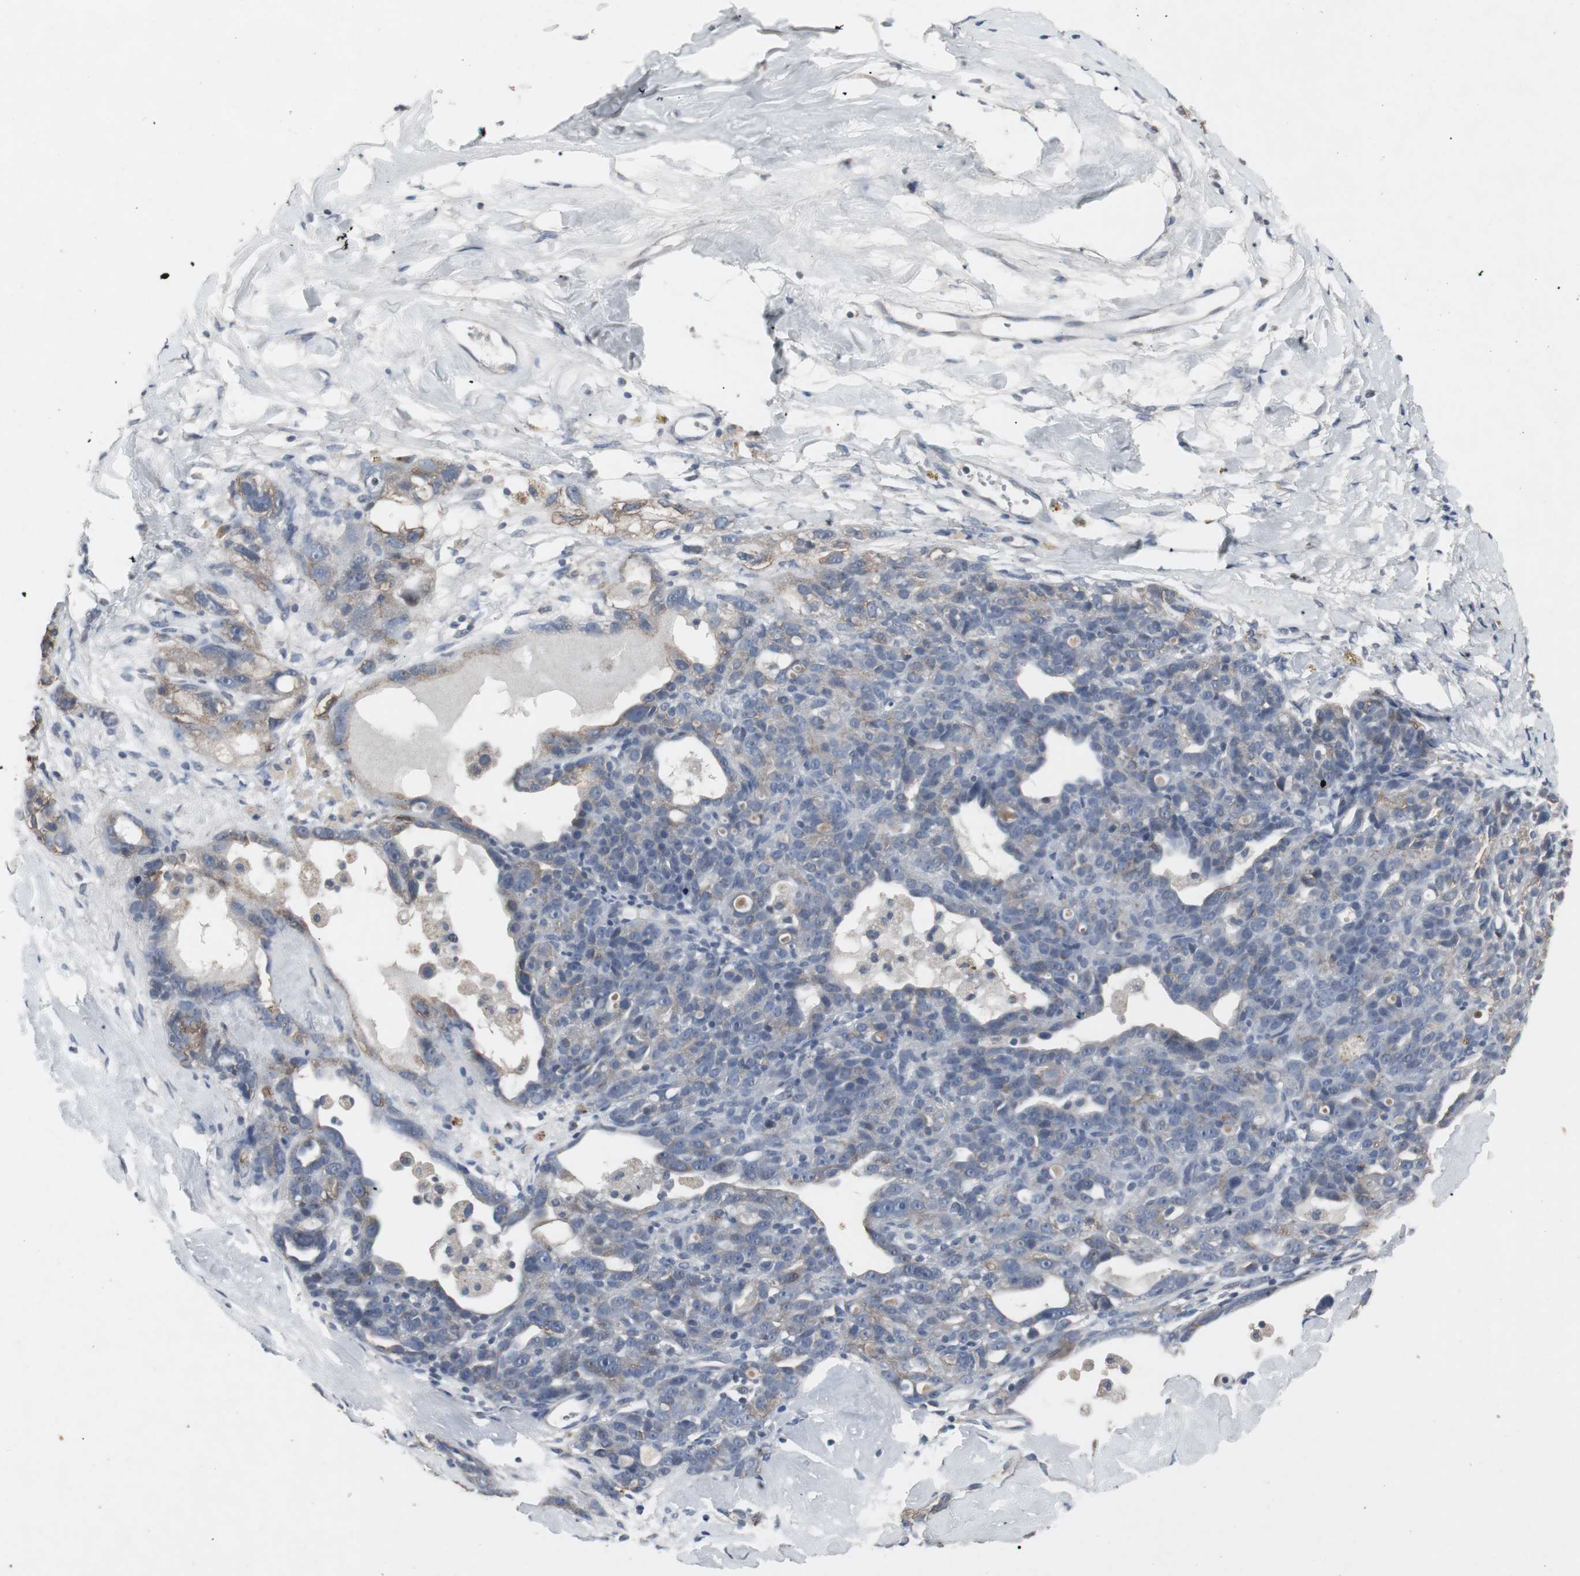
{"staining": {"intensity": "moderate", "quantity": "<25%", "location": "cytoplasmic/membranous"}, "tissue": "ovarian cancer", "cell_type": "Tumor cells", "image_type": "cancer", "snomed": [{"axis": "morphology", "description": "Cystadenocarcinoma, serous, NOS"}, {"axis": "topography", "description": "Ovary"}], "caption": "Ovarian serous cystadenocarcinoma tissue exhibits moderate cytoplasmic/membranous staining in about <25% of tumor cells, visualized by immunohistochemistry.", "gene": "ACAA1", "patient": {"sex": "female", "age": 66}}